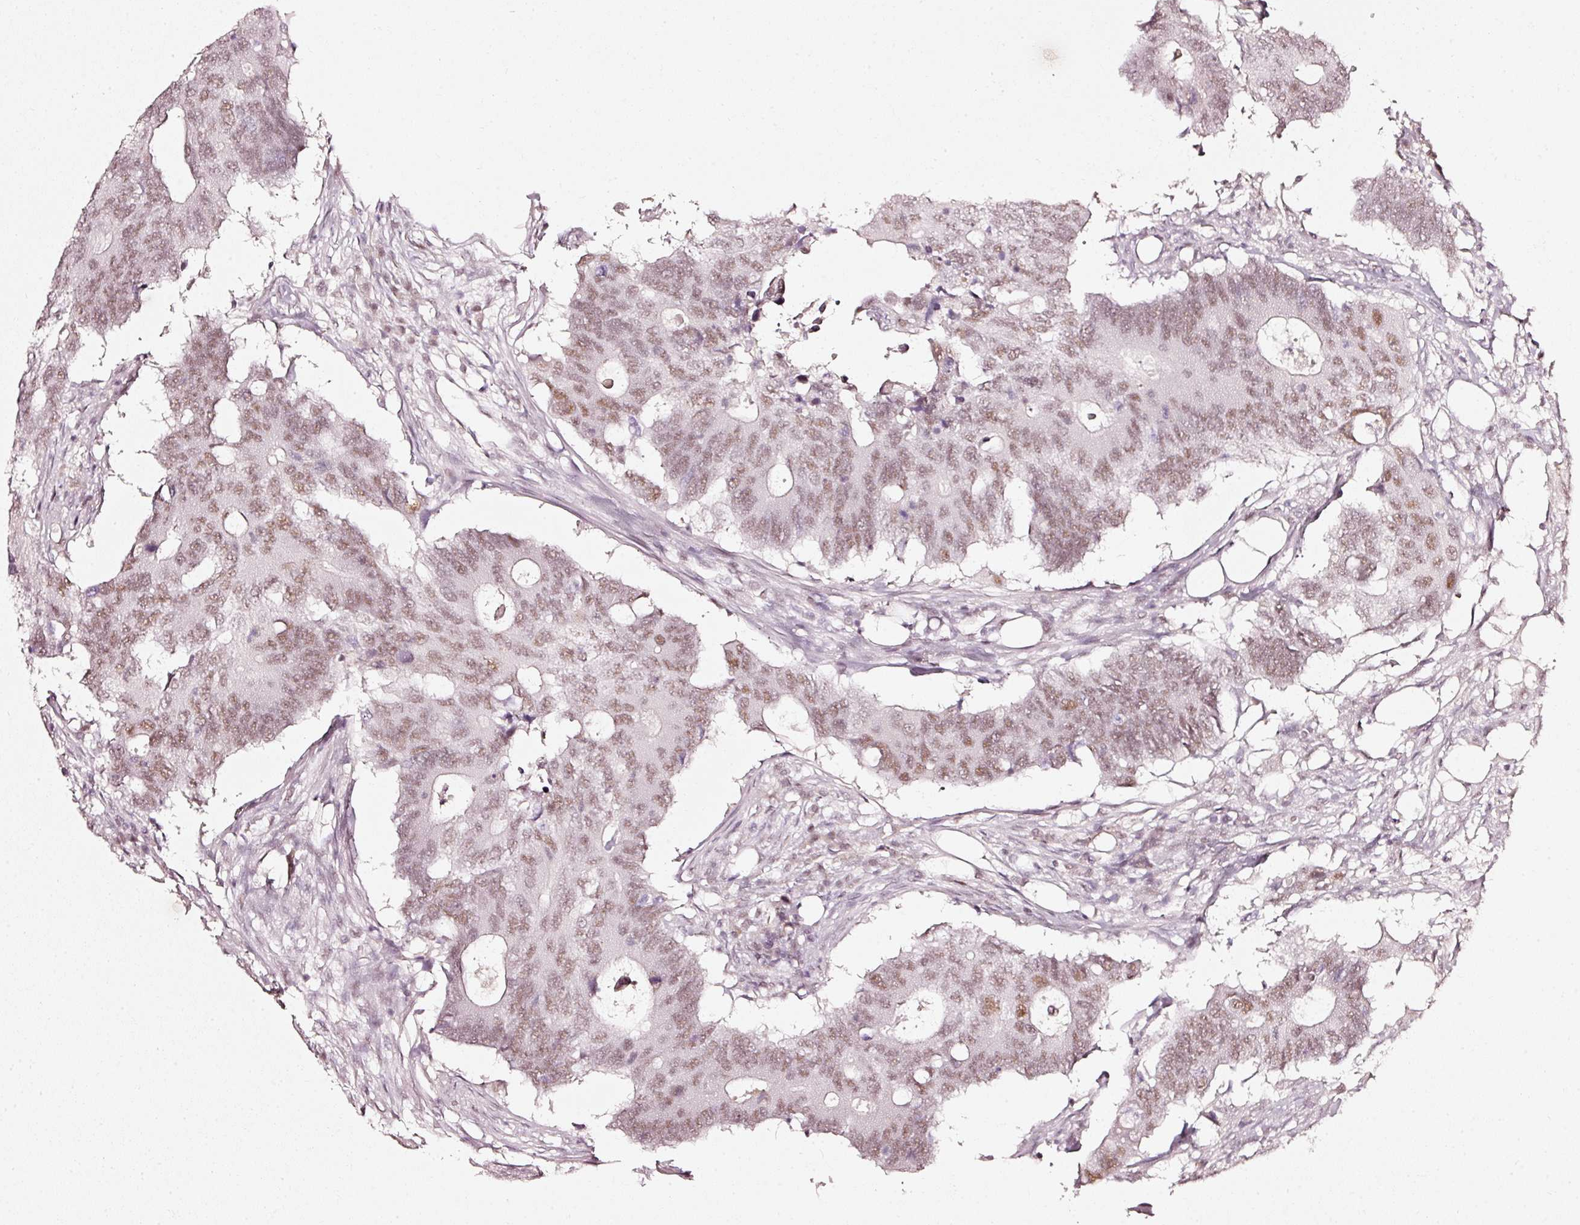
{"staining": {"intensity": "weak", "quantity": ">75%", "location": "nuclear"}, "tissue": "colorectal cancer", "cell_type": "Tumor cells", "image_type": "cancer", "snomed": [{"axis": "morphology", "description": "Adenocarcinoma, NOS"}, {"axis": "topography", "description": "Colon"}], "caption": "Colorectal cancer was stained to show a protein in brown. There is low levels of weak nuclear staining in approximately >75% of tumor cells.", "gene": "PPP1R10", "patient": {"sex": "male", "age": 71}}